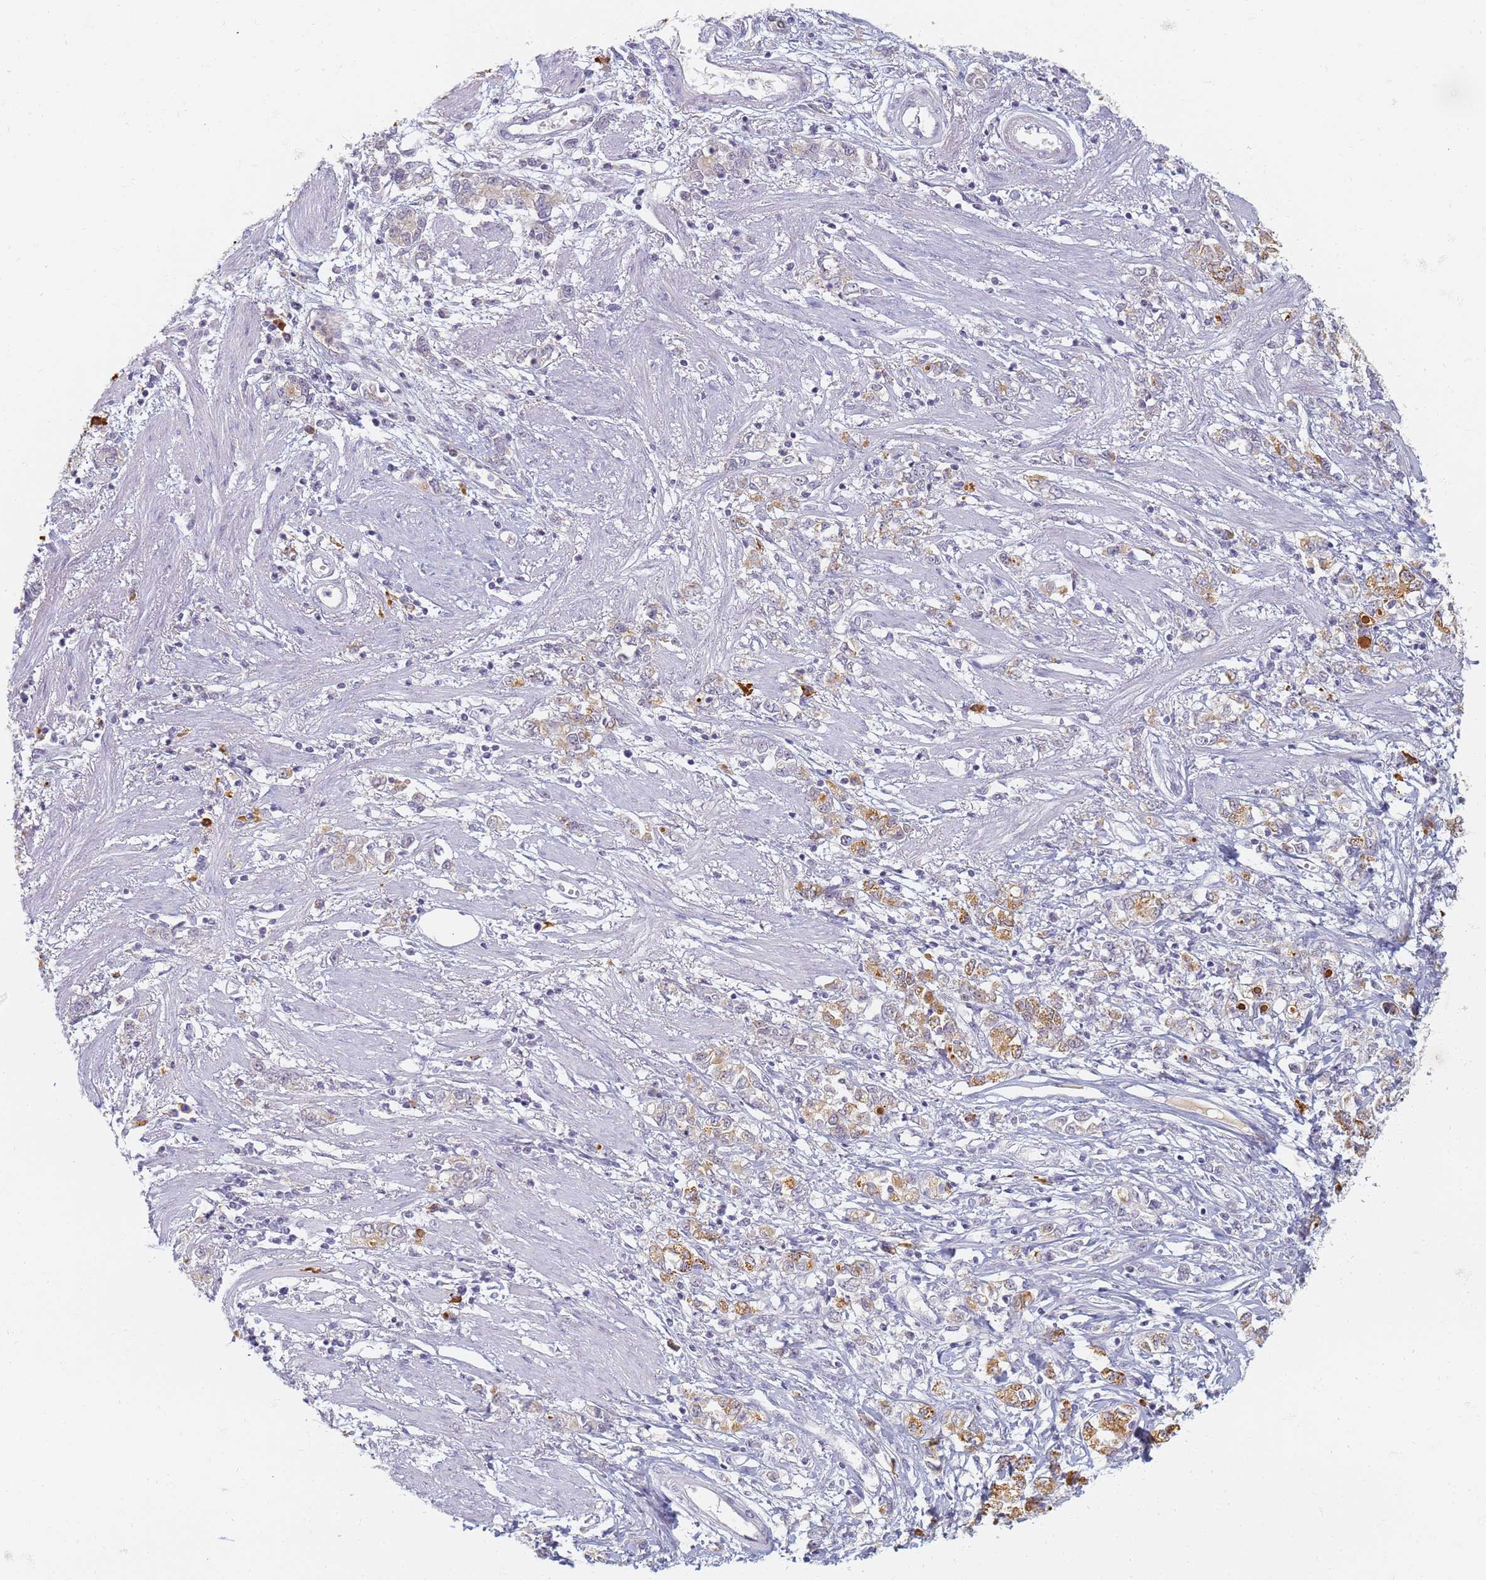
{"staining": {"intensity": "weak", "quantity": "<25%", "location": "cytoplasmic/membranous"}, "tissue": "stomach cancer", "cell_type": "Tumor cells", "image_type": "cancer", "snomed": [{"axis": "morphology", "description": "Adenocarcinoma, NOS"}, {"axis": "topography", "description": "Stomach"}], "caption": "A micrograph of adenocarcinoma (stomach) stained for a protein exhibits no brown staining in tumor cells.", "gene": "SLC38A9", "patient": {"sex": "female", "age": 76}}